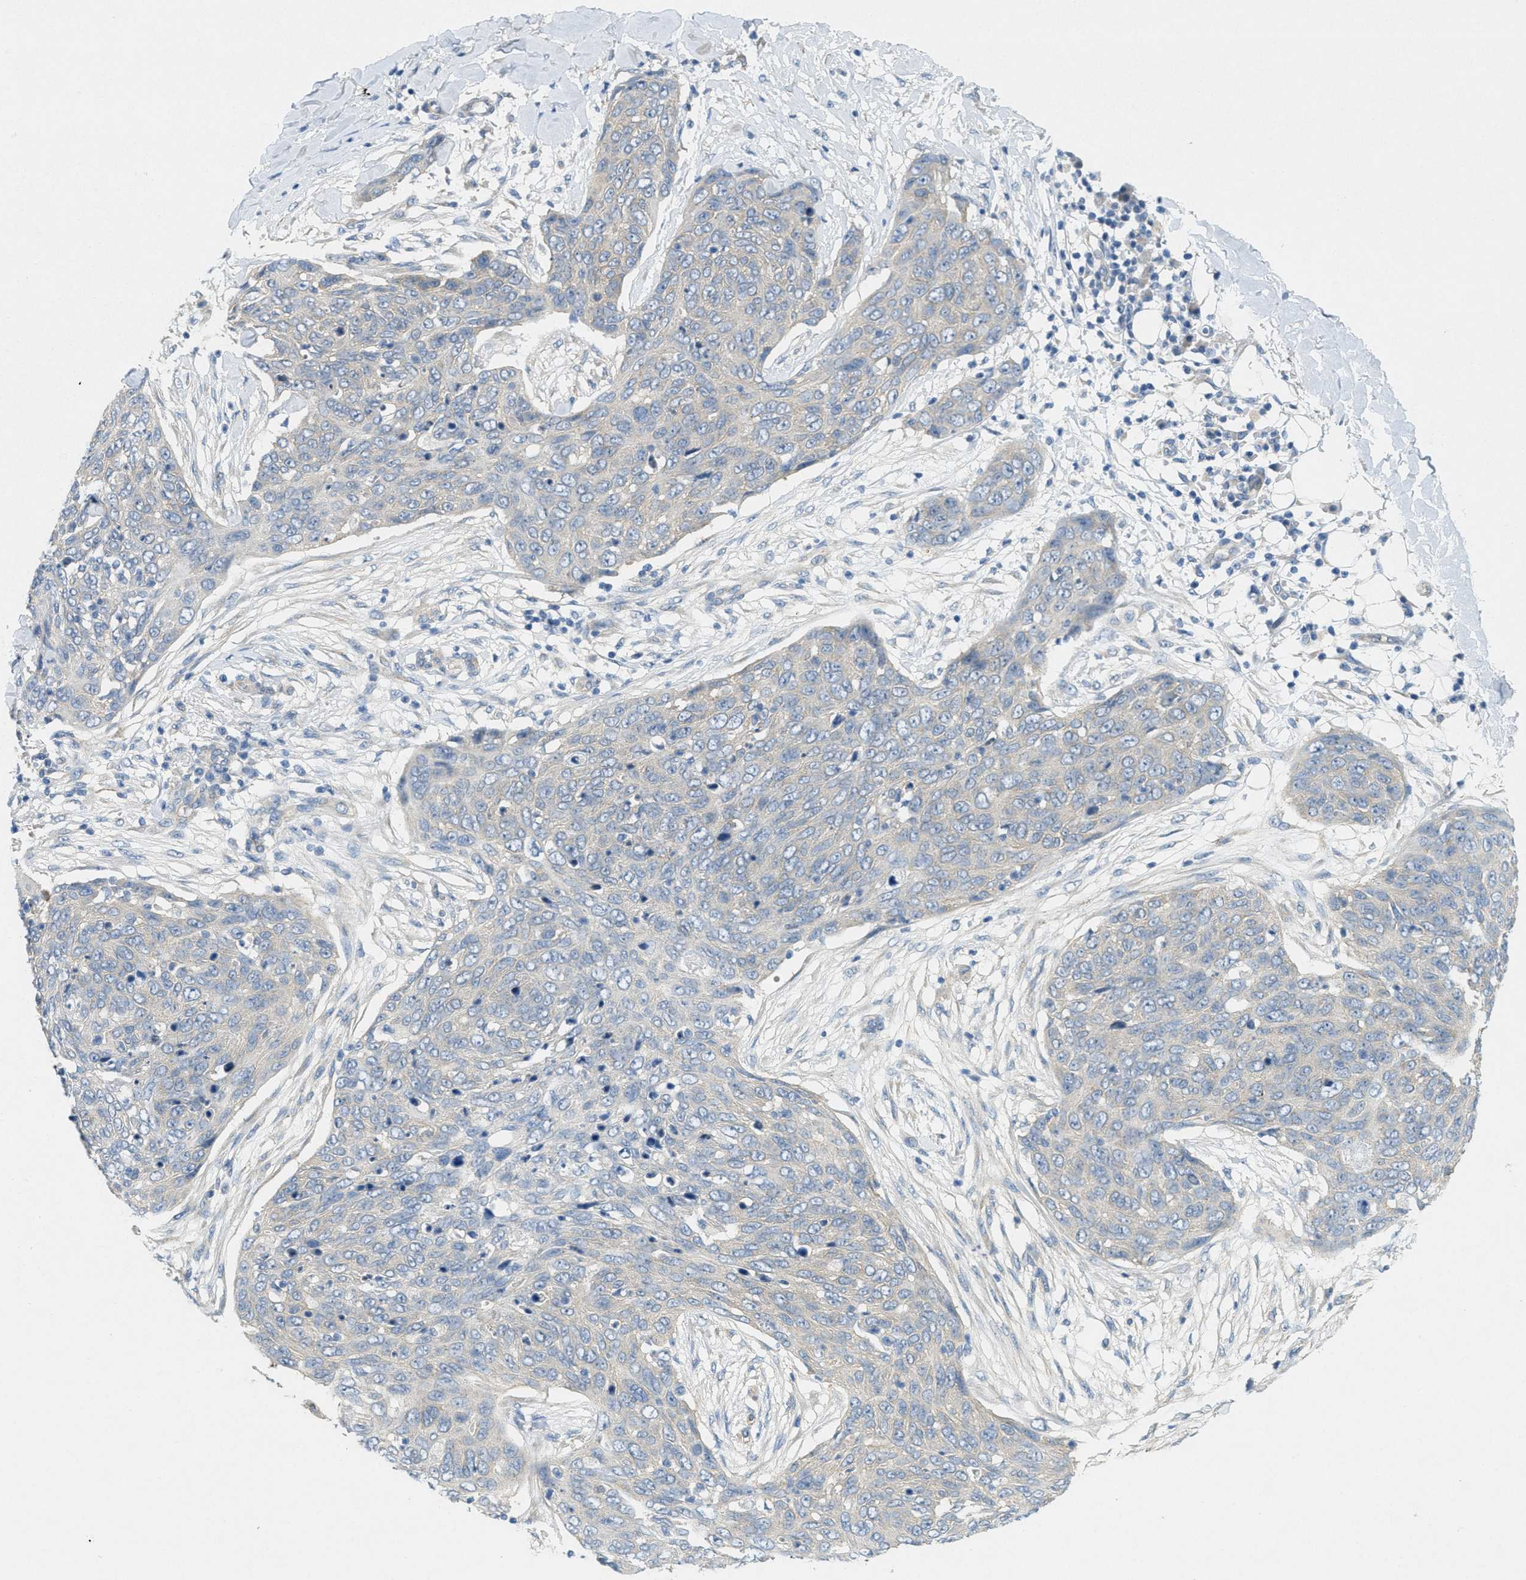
{"staining": {"intensity": "negative", "quantity": "none", "location": "none"}, "tissue": "skin cancer", "cell_type": "Tumor cells", "image_type": "cancer", "snomed": [{"axis": "morphology", "description": "Squamous cell carcinoma in situ, NOS"}, {"axis": "morphology", "description": "Squamous cell carcinoma, NOS"}, {"axis": "topography", "description": "Skin"}], "caption": "IHC micrograph of neoplastic tissue: squamous cell carcinoma (skin) stained with DAB displays no significant protein staining in tumor cells.", "gene": "ZFYVE9", "patient": {"sex": "male", "age": 93}}